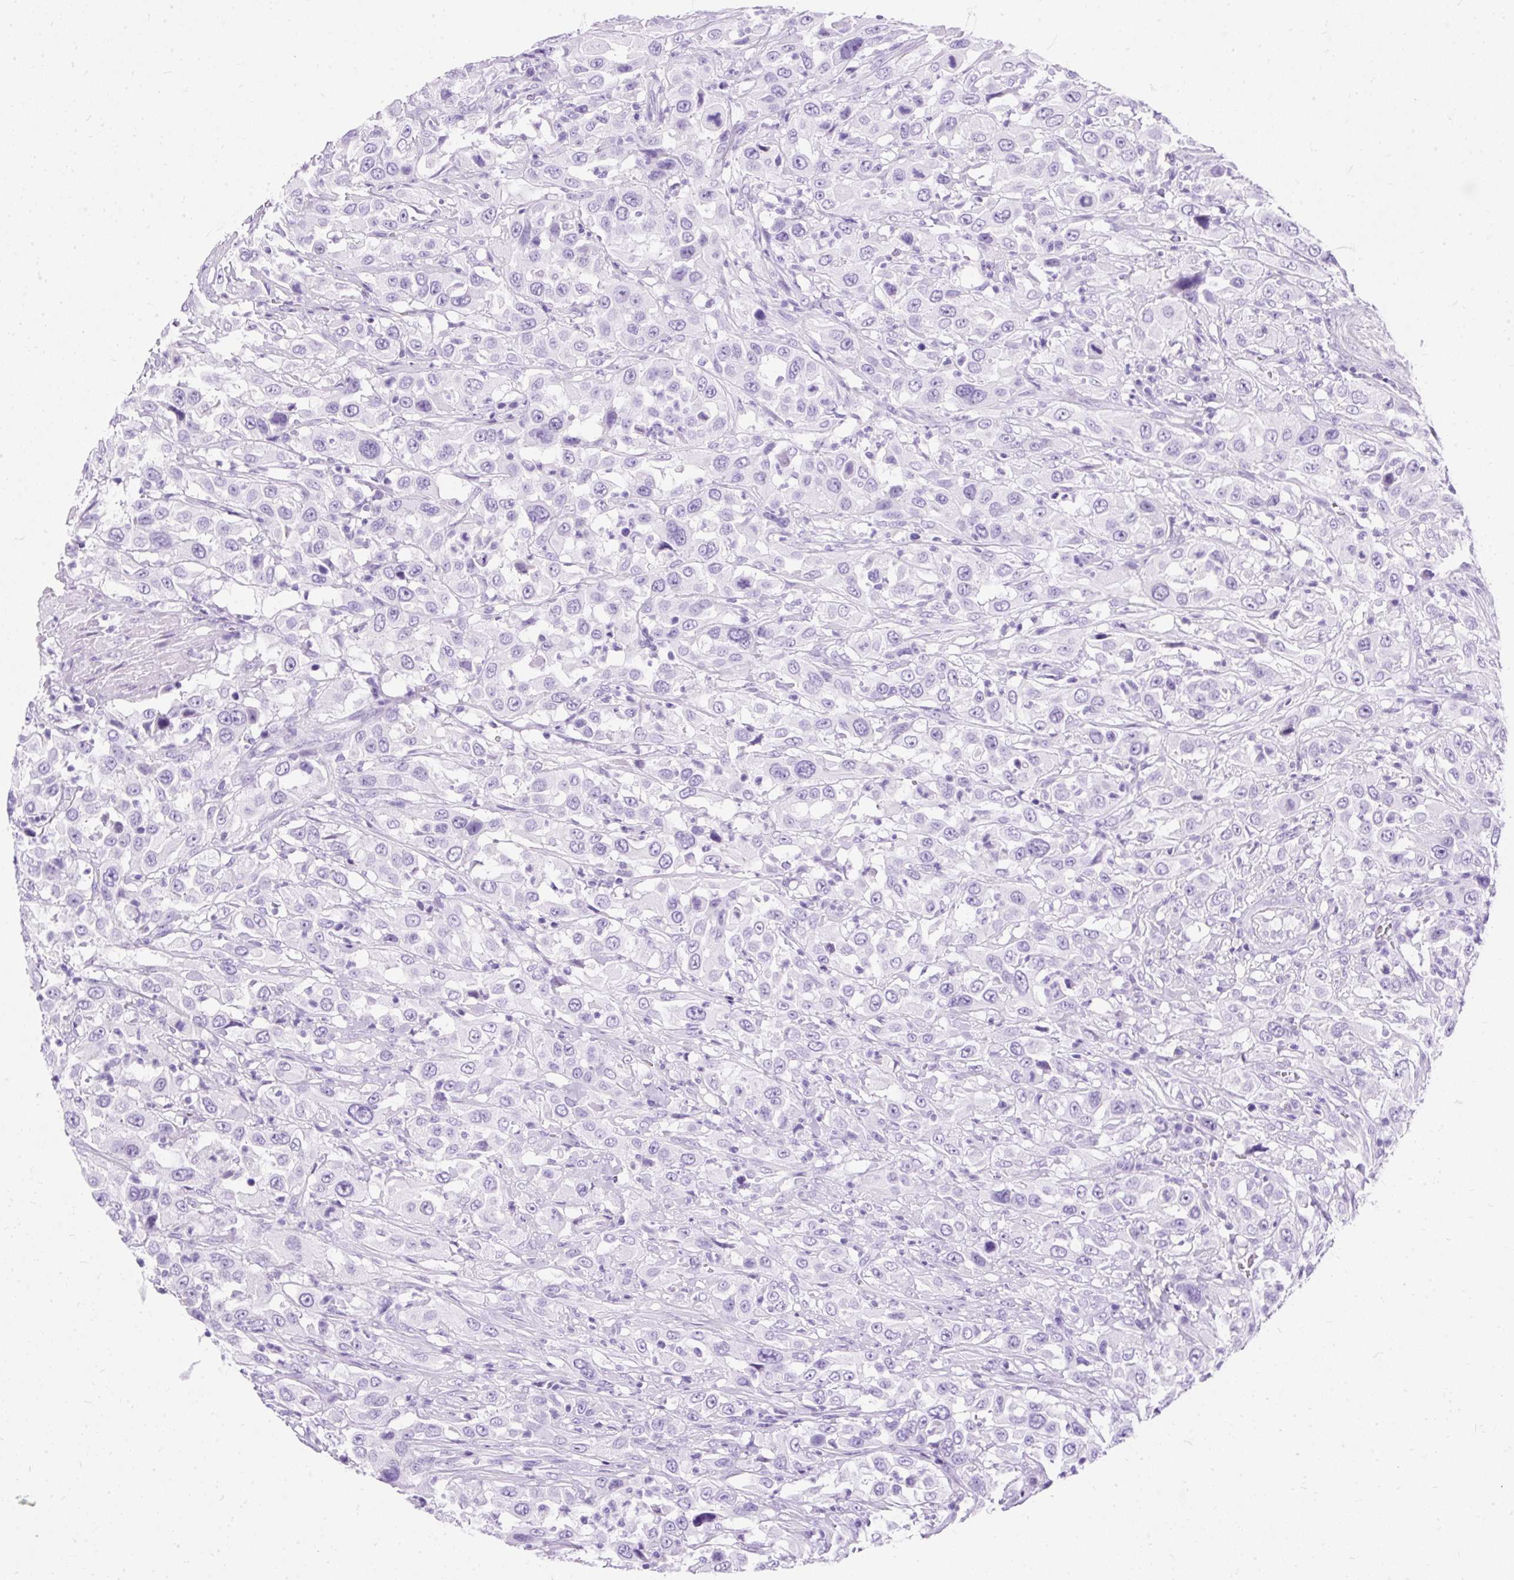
{"staining": {"intensity": "negative", "quantity": "none", "location": "none"}, "tissue": "urothelial cancer", "cell_type": "Tumor cells", "image_type": "cancer", "snomed": [{"axis": "morphology", "description": "Urothelial carcinoma, High grade"}, {"axis": "topography", "description": "Urinary bladder"}], "caption": "Tumor cells are negative for brown protein staining in urothelial cancer.", "gene": "PVALB", "patient": {"sex": "male", "age": 61}}